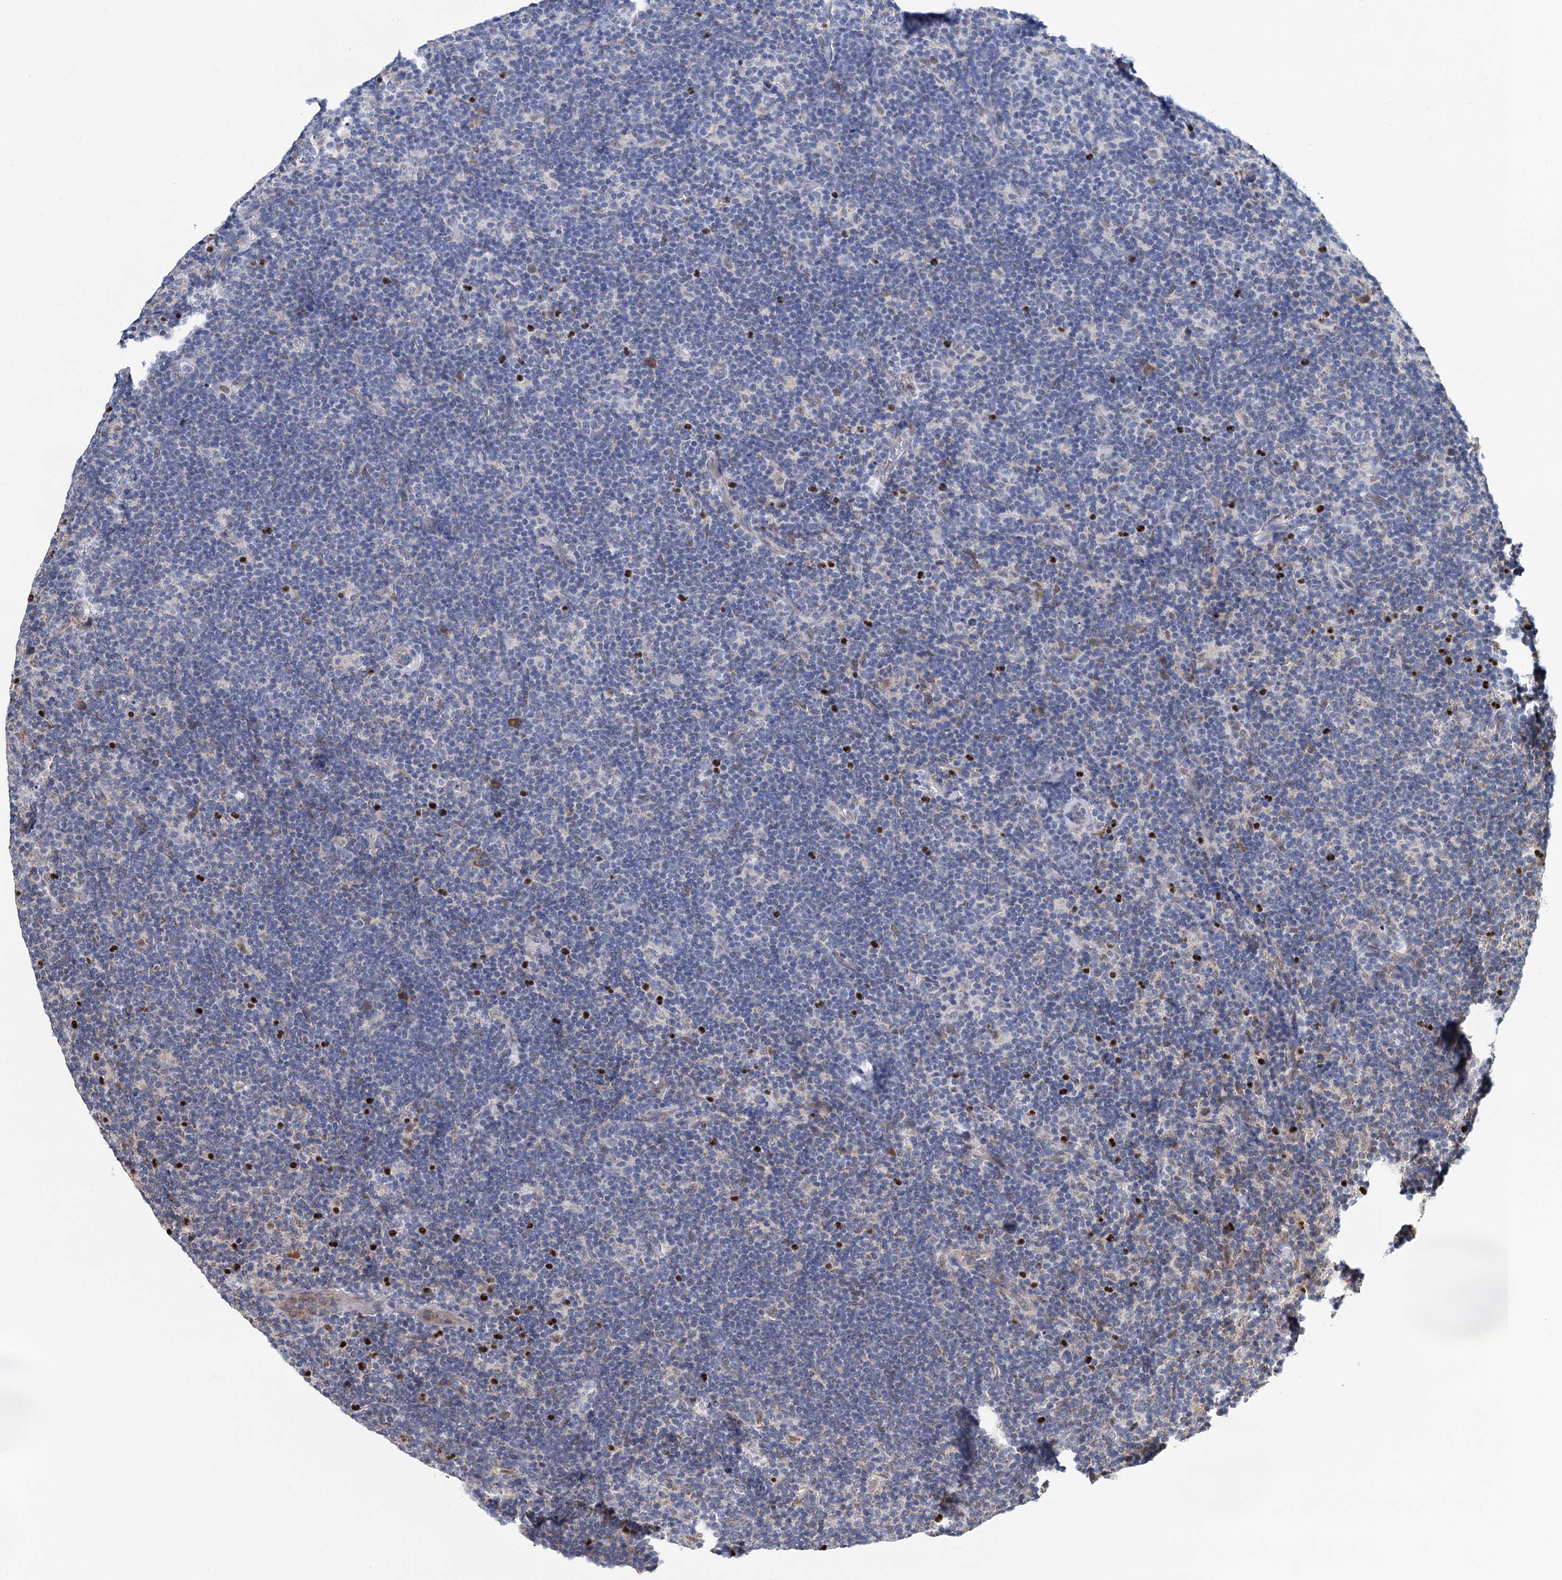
{"staining": {"intensity": "negative", "quantity": "none", "location": "none"}, "tissue": "lymphoma", "cell_type": "Tumor cells", "image_type": "cancer", "snomed": [{"axis": "morphology", "description": "Hodgkin's disease, NOS"}, {"axis": "topography", "description": "Lymph node"}], "caption": "The micrograph exhibits no significant expression in tumor cells of lymphoma. The staining is performed using DAB (3,3'-diaminobenzidine) brown chromogen with nuclei counter-stained in using hematoxylin.", "gene": "ALKBH7", "patient": {"sex": "female", "age": 57}}